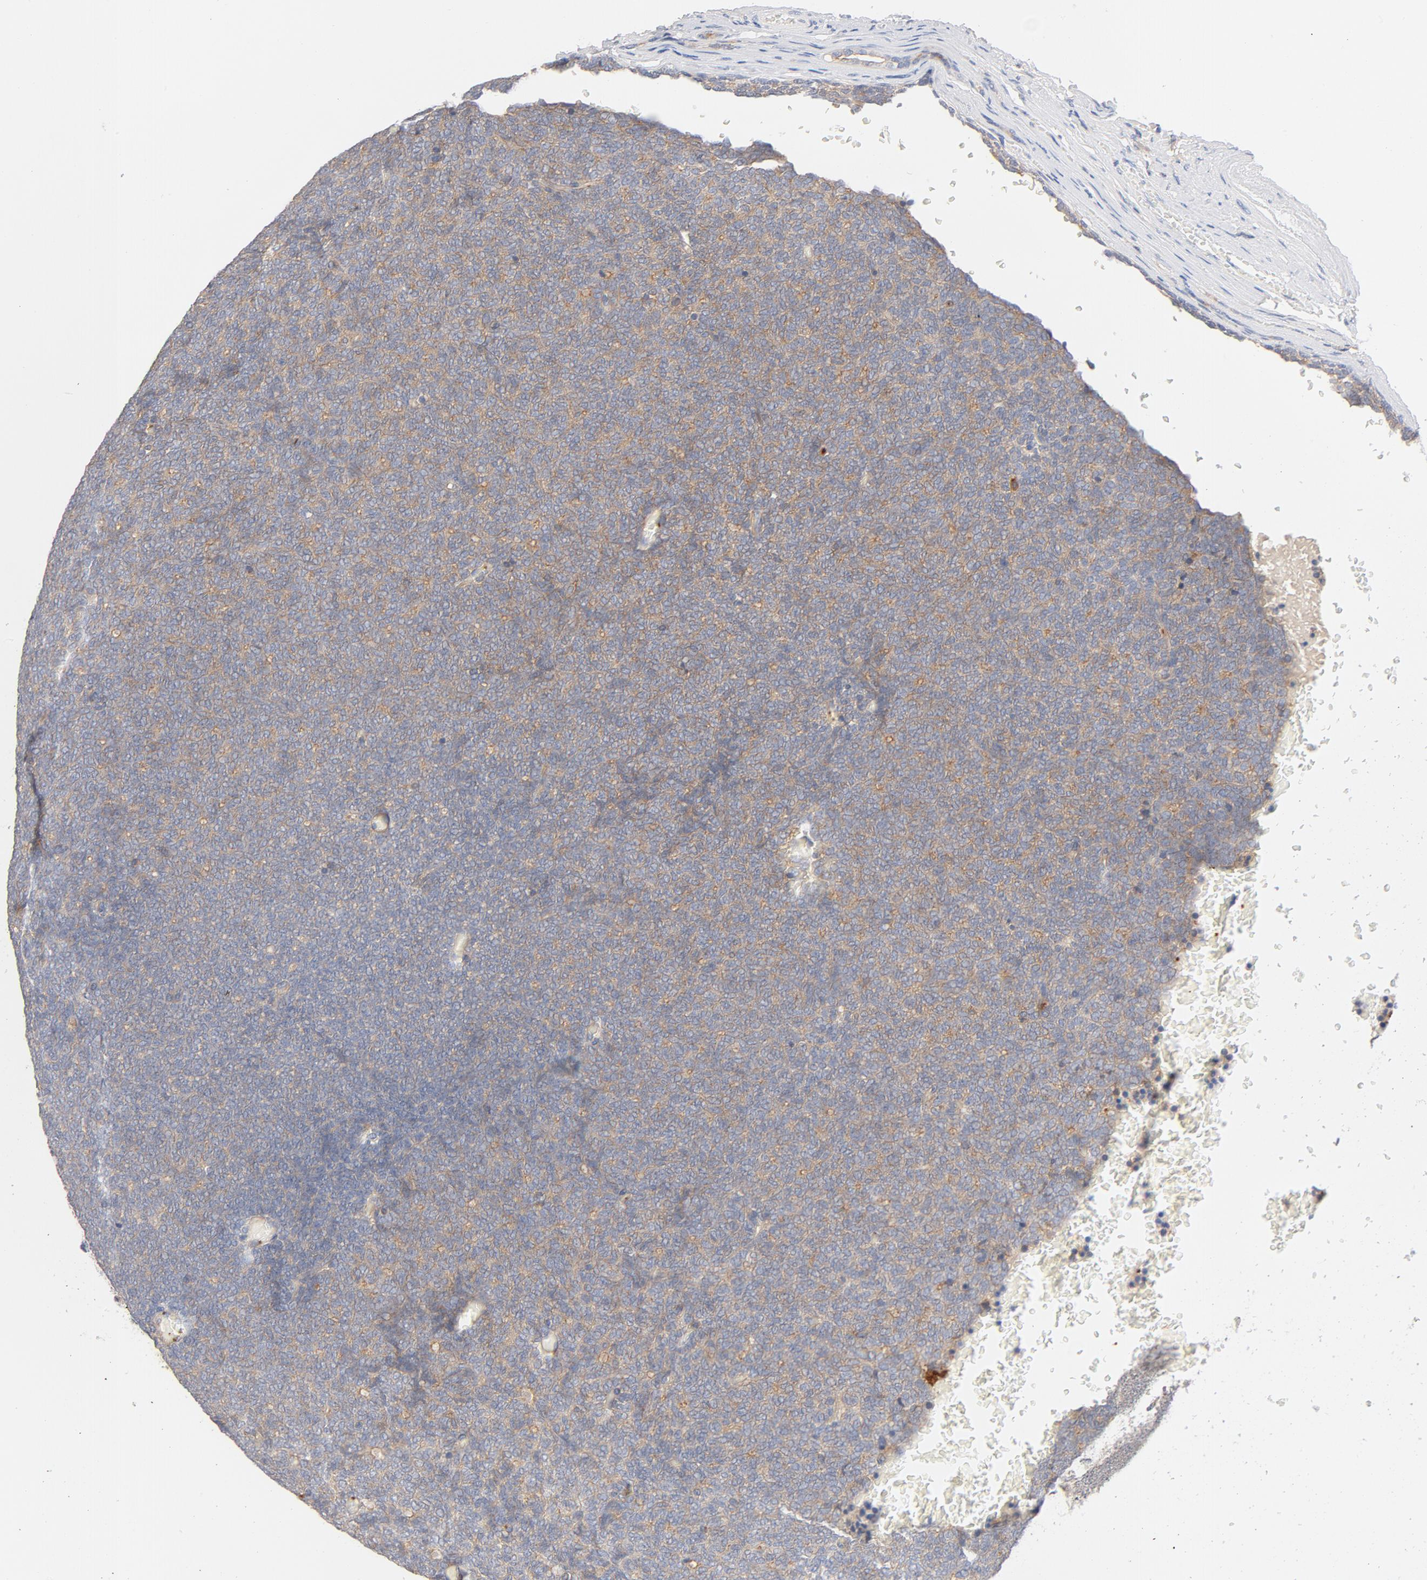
{"staining": {"intensity": "weak", "quantity": ">75%", "location": "cytoplasmic/membranous"}, "tissue": "renal cancer", "cell_type": "Tumor cells", "image_type": "cancer", "snomed": [{"axis": "morphology", "description": "Neoplasm, malignant, NOS"}, {"axis": "topography", "description": "Kidney"}], "caption": "Immunohistochemistry (IHC) histopathology image of human neoplasm (malignant) (renal) stained for a protein (brown), which demonstrates low levels of weak cytoplasmic/membranous positivity in about >75% of tumor cells.", "gene": "SRC", "patient": {"sex": "male", "age": 28}}